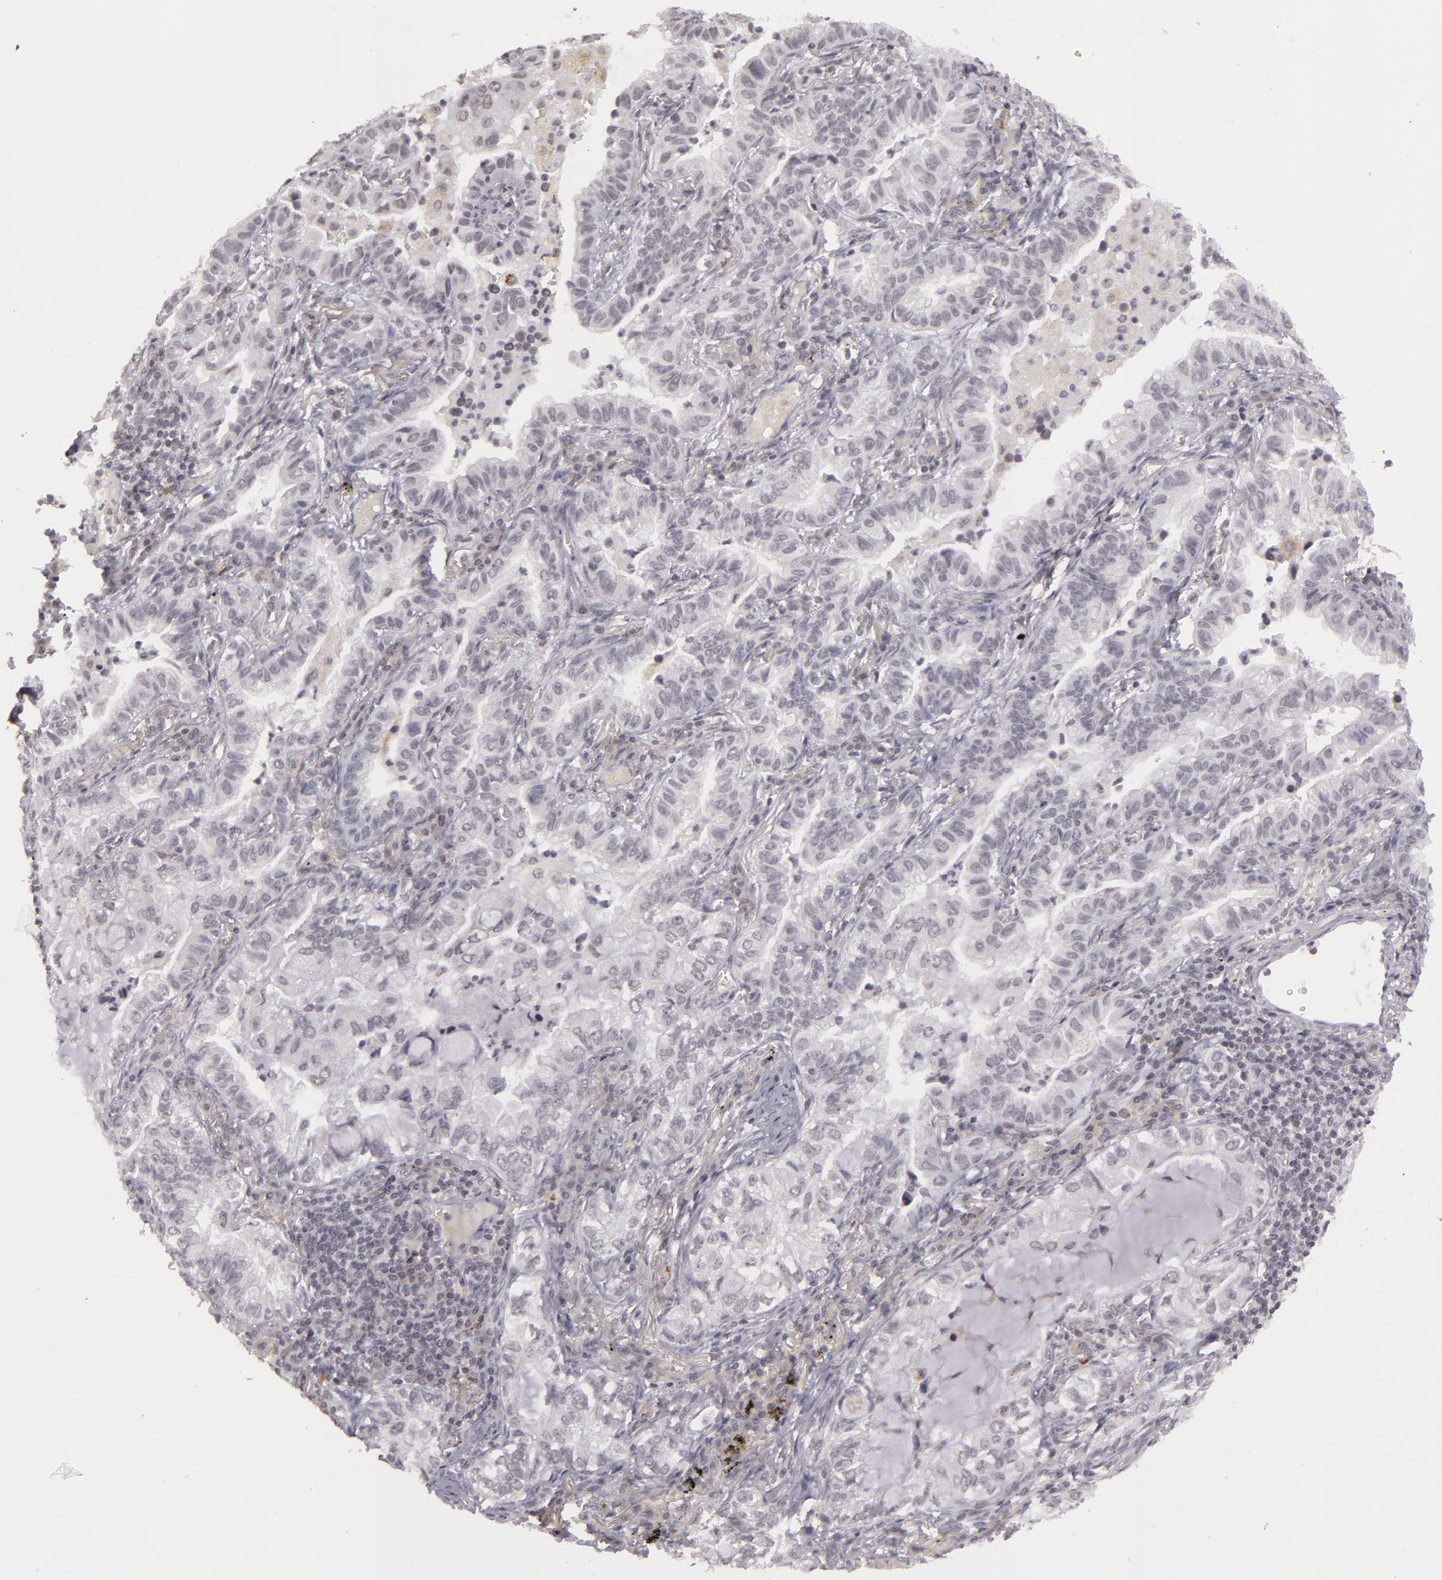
{"staining": {"intensity": "negative", "quantity": "none", "location": "none"}, "tissue": "lung cancer", "cell_type": "Tumor cells", "image_type": "cancer", "snomed": [{"axis": "morphology", "description": "Adenocarcinoma, NOS"}, {"axis": "topography", "description": "Lung"}], "caption": "Immunohistochemical staining of human lung cancer (adenocarcinoma) displays no significant staining in tumor cells.", "gene": "RRP7A", "patient": {"sex": "female", "age": 50}}